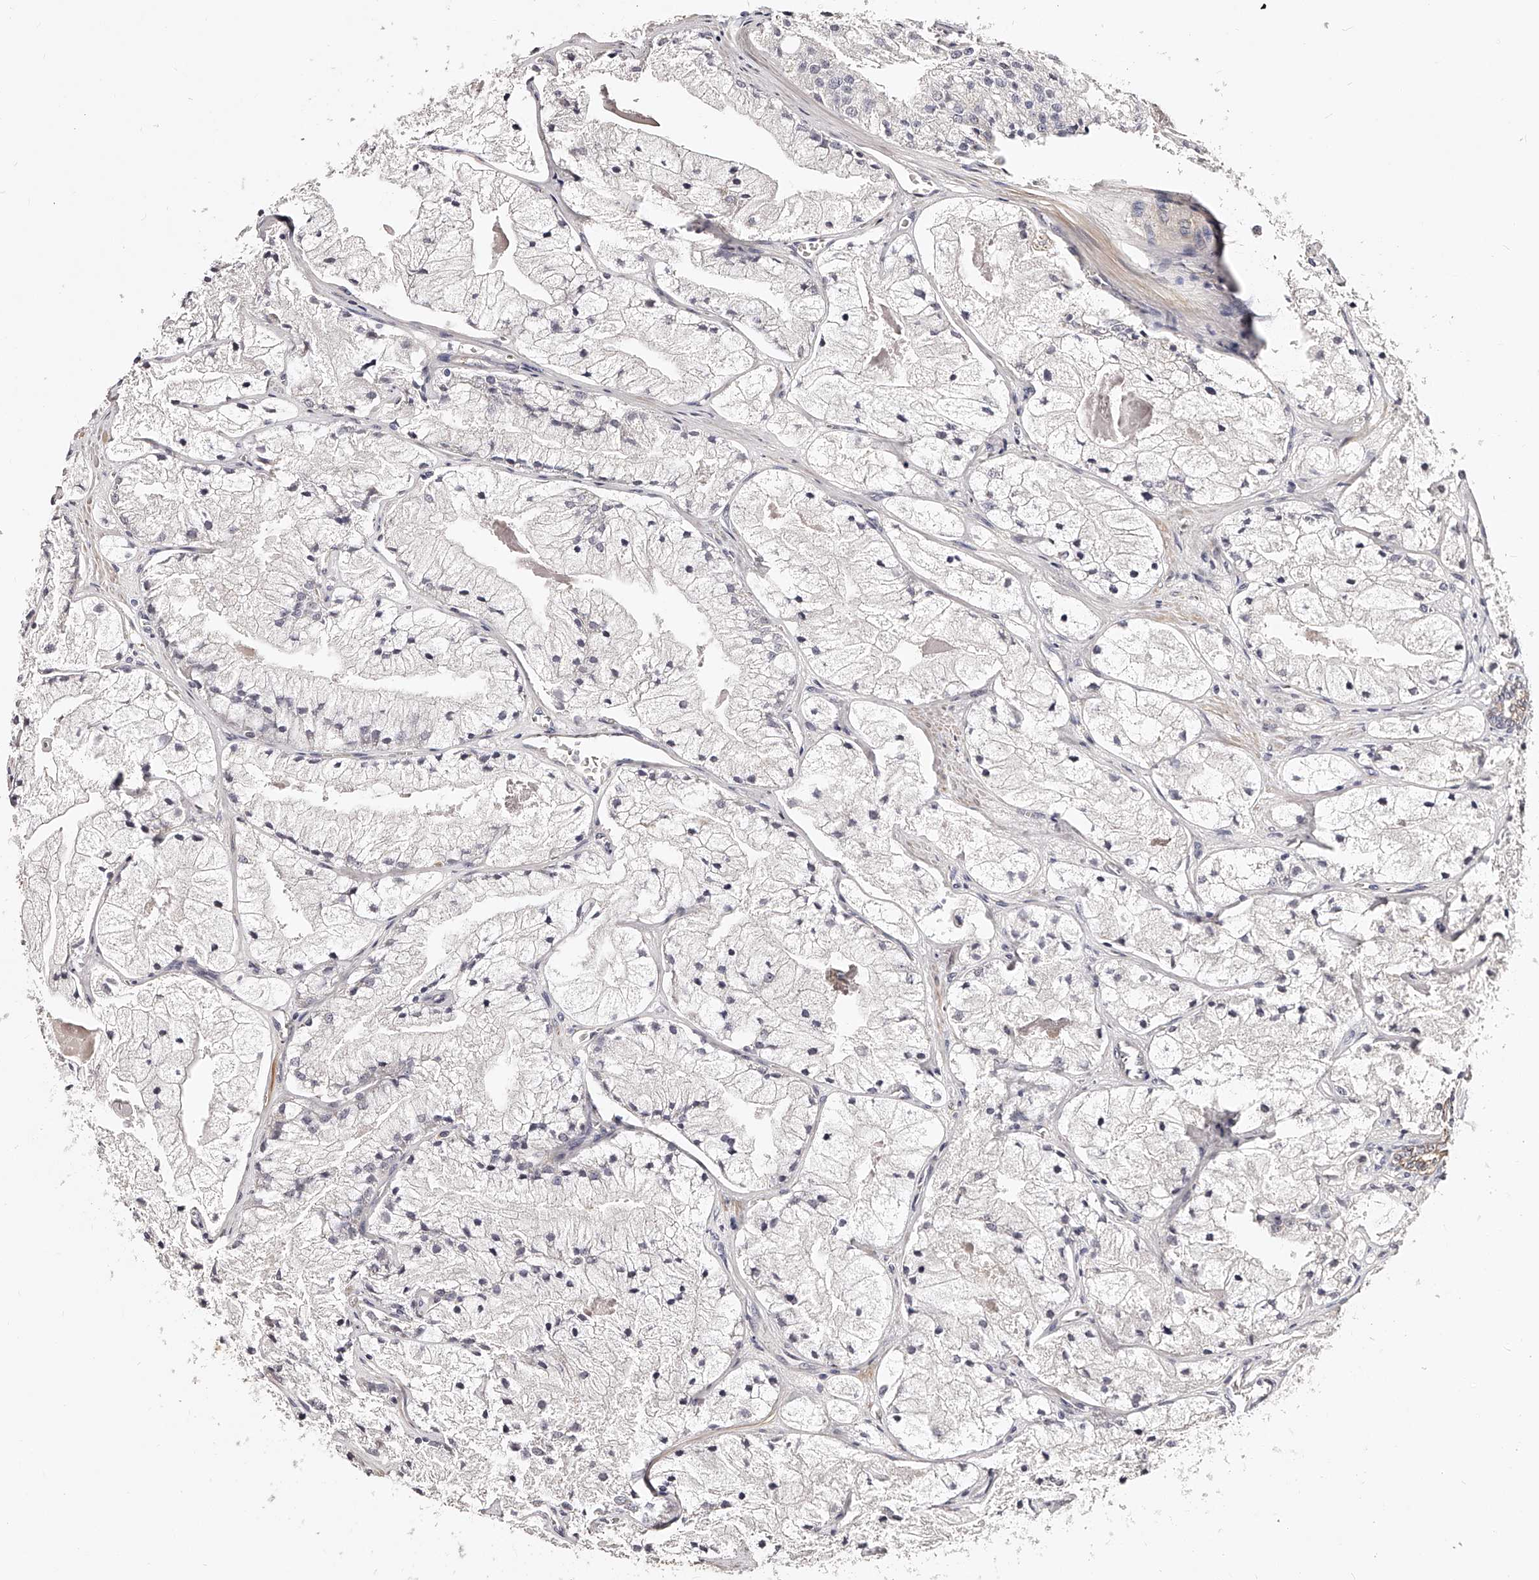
{"staining": {"intensity": "negative", "quantity": "none", "location": "none"}, "tissue": "prostate cancer", "cell_type": "Tumor cells", "image_type": "cancer", "snomed": [{"axis": "morphology", "description": "Adenocarcinoma, High grade"}, {"axis": "topography", "description": "Prostate"}], "caption": "The image demonstrates no significant positivity in tumor cells of adenocarcinoma (high-grade) (prostate). (Immunohistochemistry, brightfield microscopy, high magnification).", "gene": "ZNF502", "patient": {"sex": "male", "age": 50}}